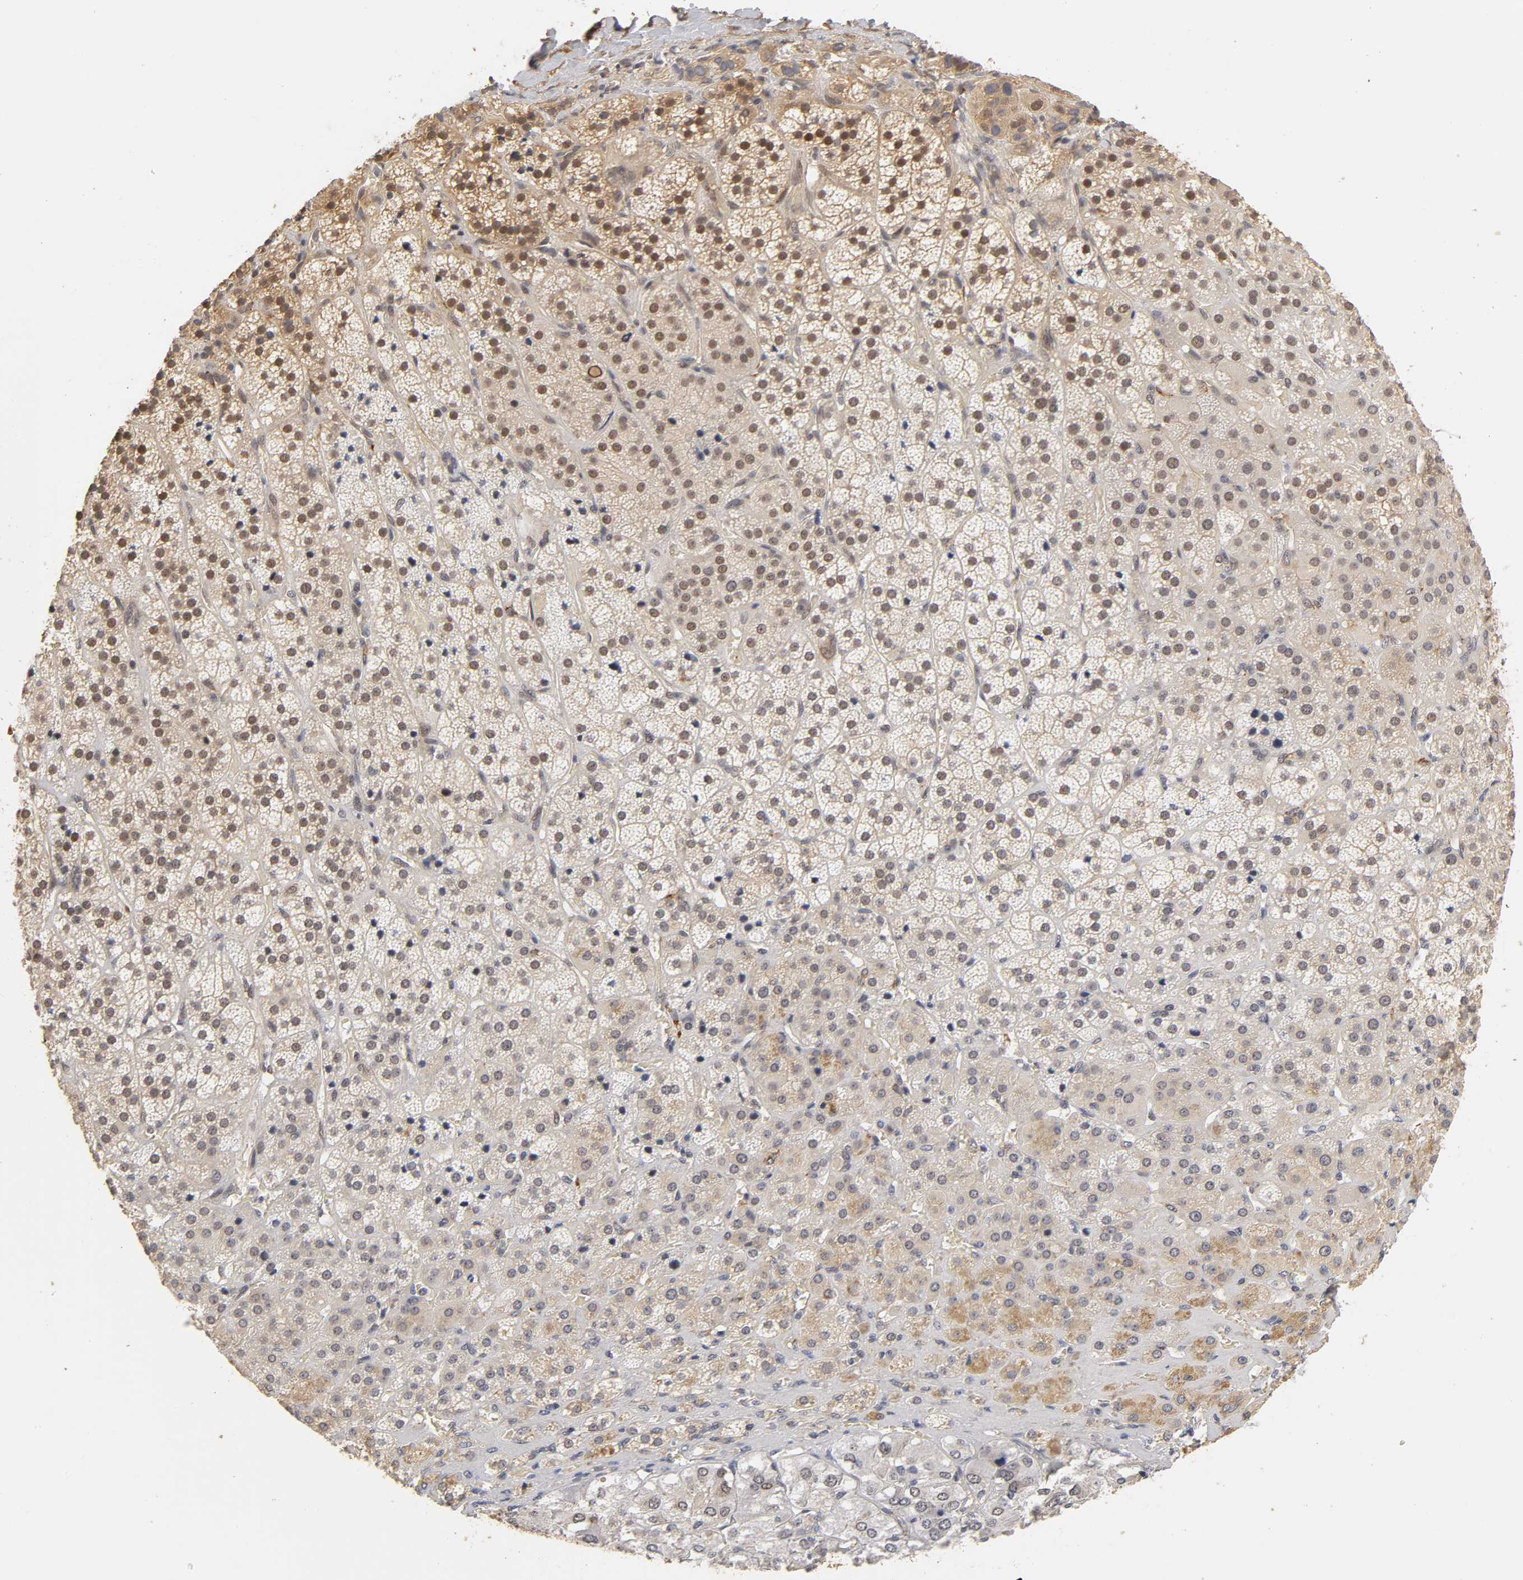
{"staining": {"intensity": "weak", "quantity": "25%-75%", "location": "cytoplasmic/membranous"}, "tissue": "adrenal gland", "cell_type": "Glandular cells", "image_type": "normal", "snomed": [{"axis": "morphology", "description": "Normal tissue, NOS"}, {"axis": "topography", "description": "Adrenal gland"}], "caption": "Immunohistochemical staining of normal adrenal gland demonstrates 25%-75% levels of weak cytoplasmic/membranous protein expression in about 25%-75% of glandular cells.", "gene": "LAMB1", "patient": {"sex": "female", "age": 71}}